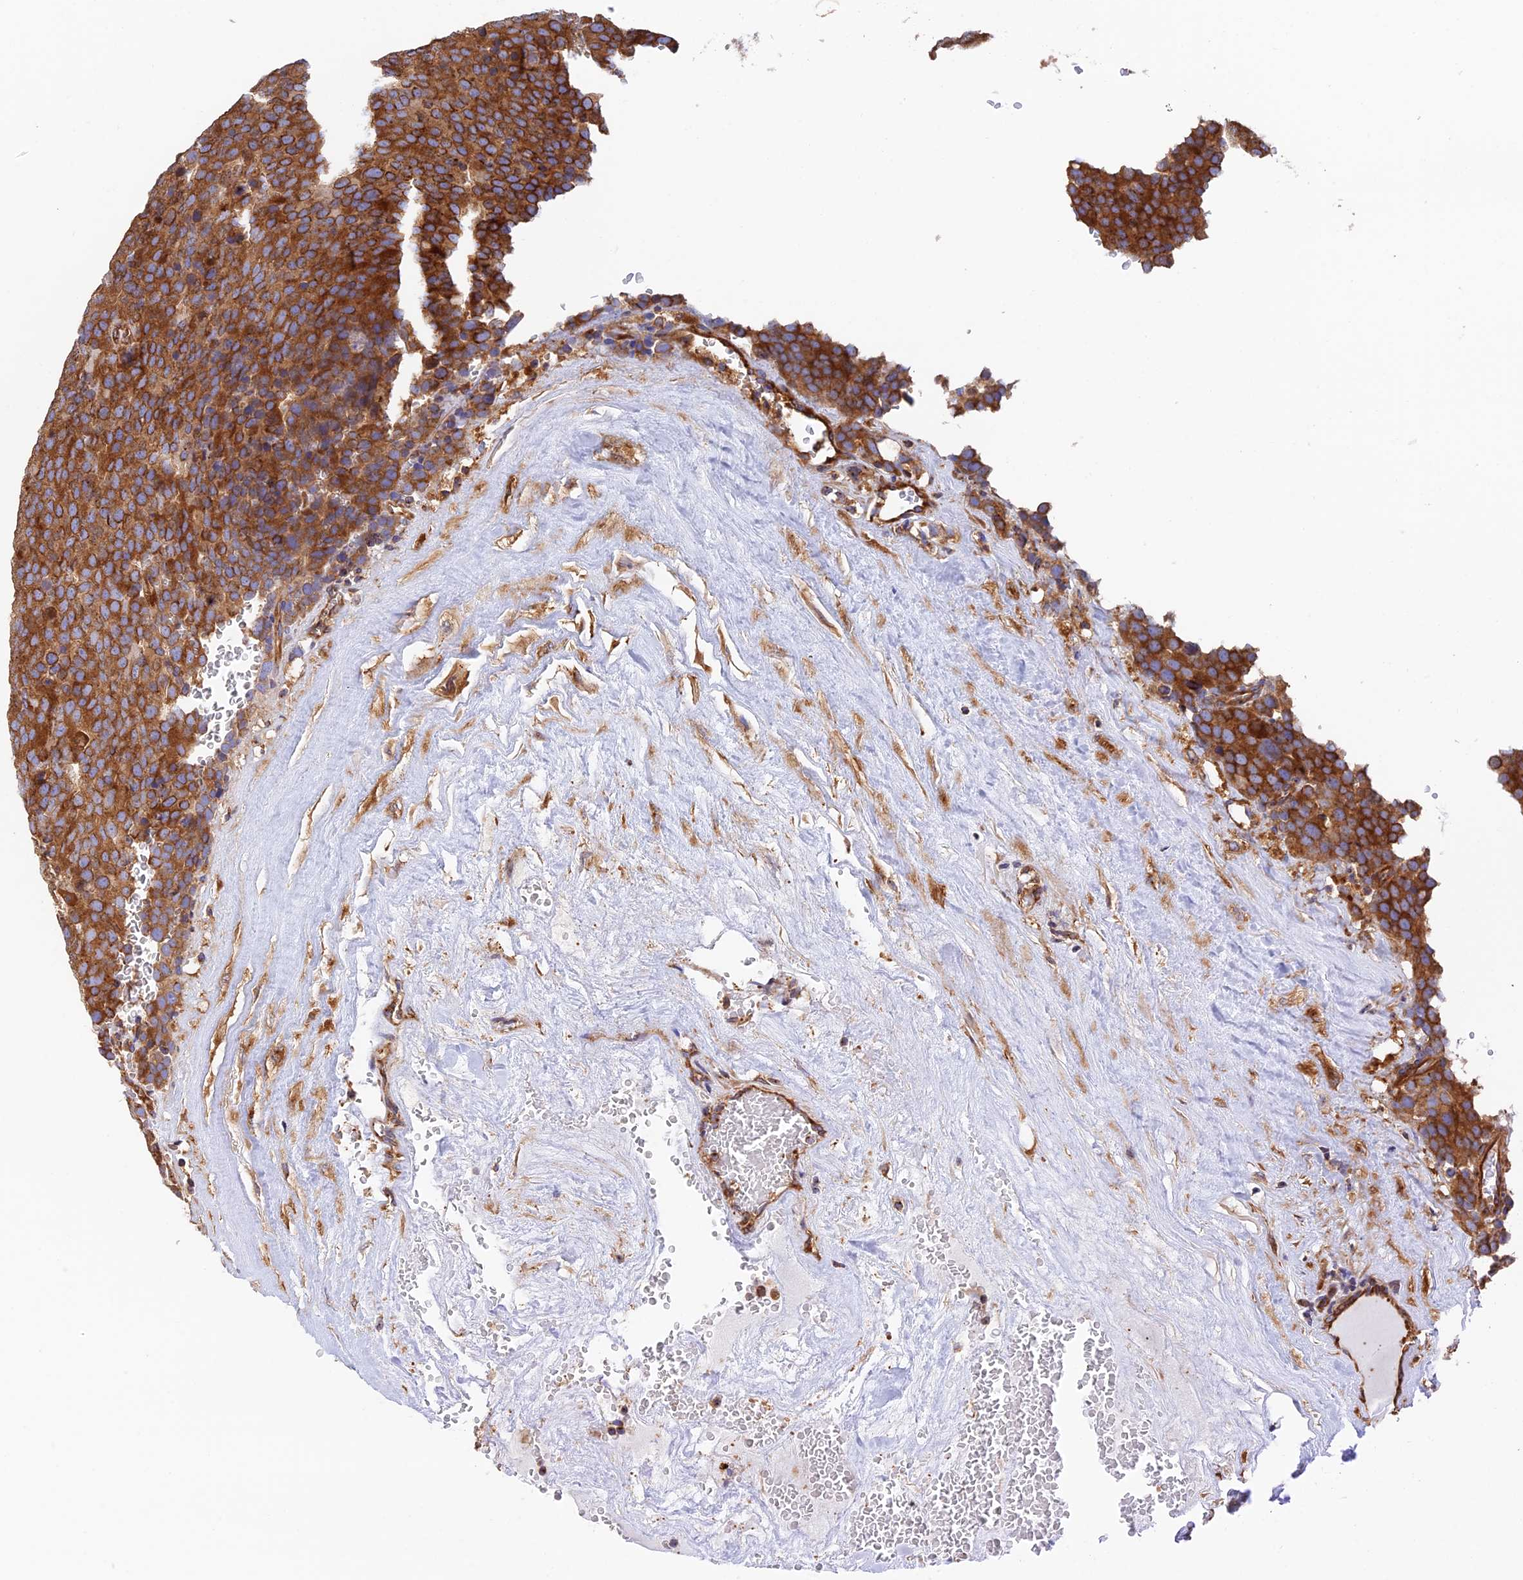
{"staining": {"intensity": "strong", "quantity": ">75%", "location": "cytoplasmic/membranous"}, "tissue": "testis cancer", "cell_type": "Tumor cells", "image_type": "cancer", "snomed": [{"axis": "morphology", "description": "Seminoma, NOS"}, {"axis": "topography", "description": "Testis"}], "caption": "Human testis seminoma stained with a protein marker shows strong staining in tumor cells.", "gene": "DCTN2", "patient": {"sex": "male", "age": 71}}